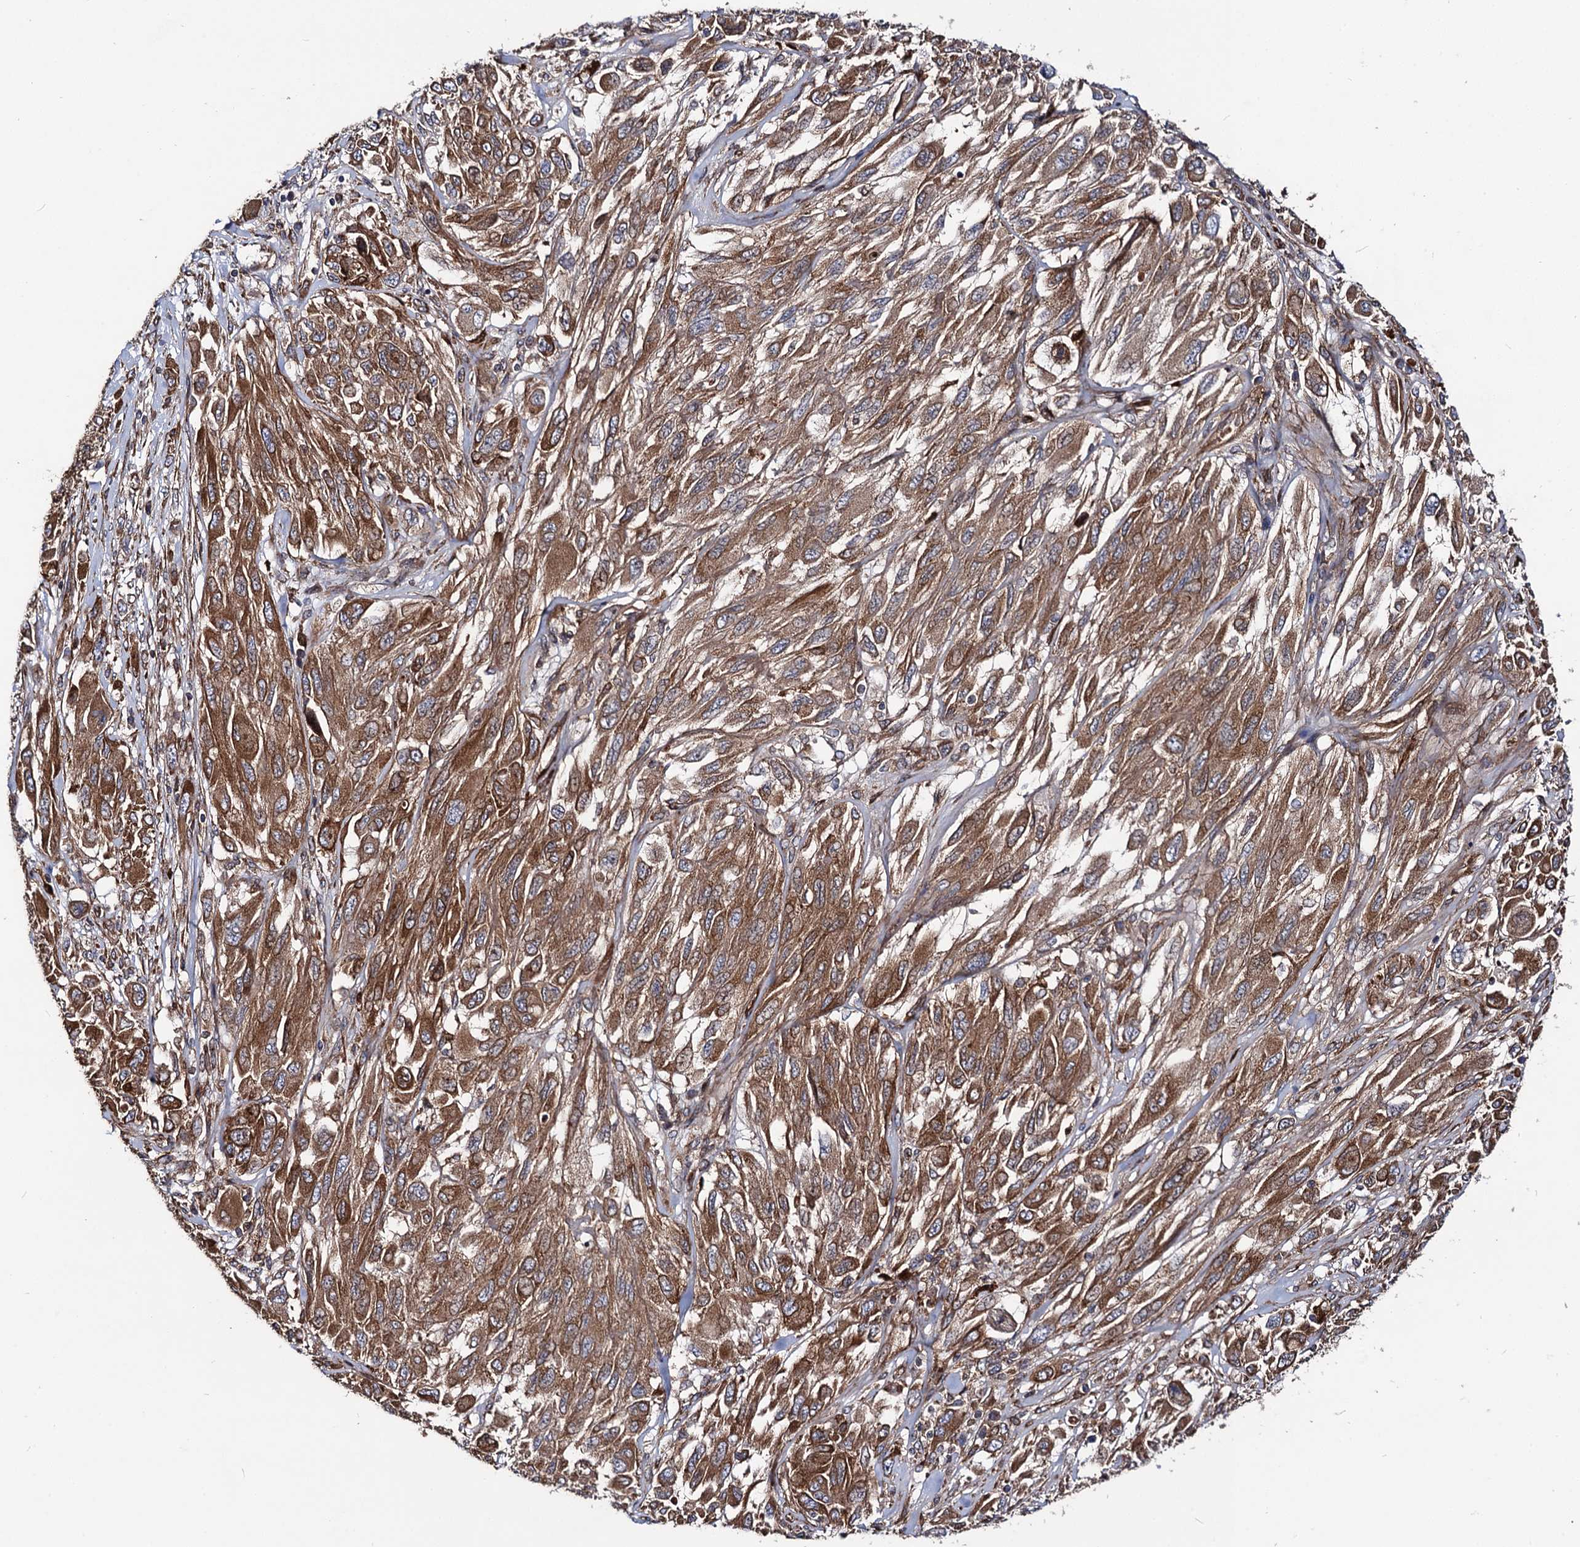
{"staining": {"intensity": "moderate", "quantity": ">75%", "location": "cytoplasmic/membranous"}, "tissue": "melanoma", "cell_type": "Tumor cells", "image_type": "cancer", "snomed": [{"axis": "morphology", "description": "Malignant melanoma, NOS"}, {"axis": "topography", "description": "Skin"}], "caption": "Melanoma stained with immunohistochemistry exhibits moderate cytoplasmic/membranous staining in about >75% of tumor cells.", "gene": "CIP2A", "patient": {"sex": "female", "age": 91}}